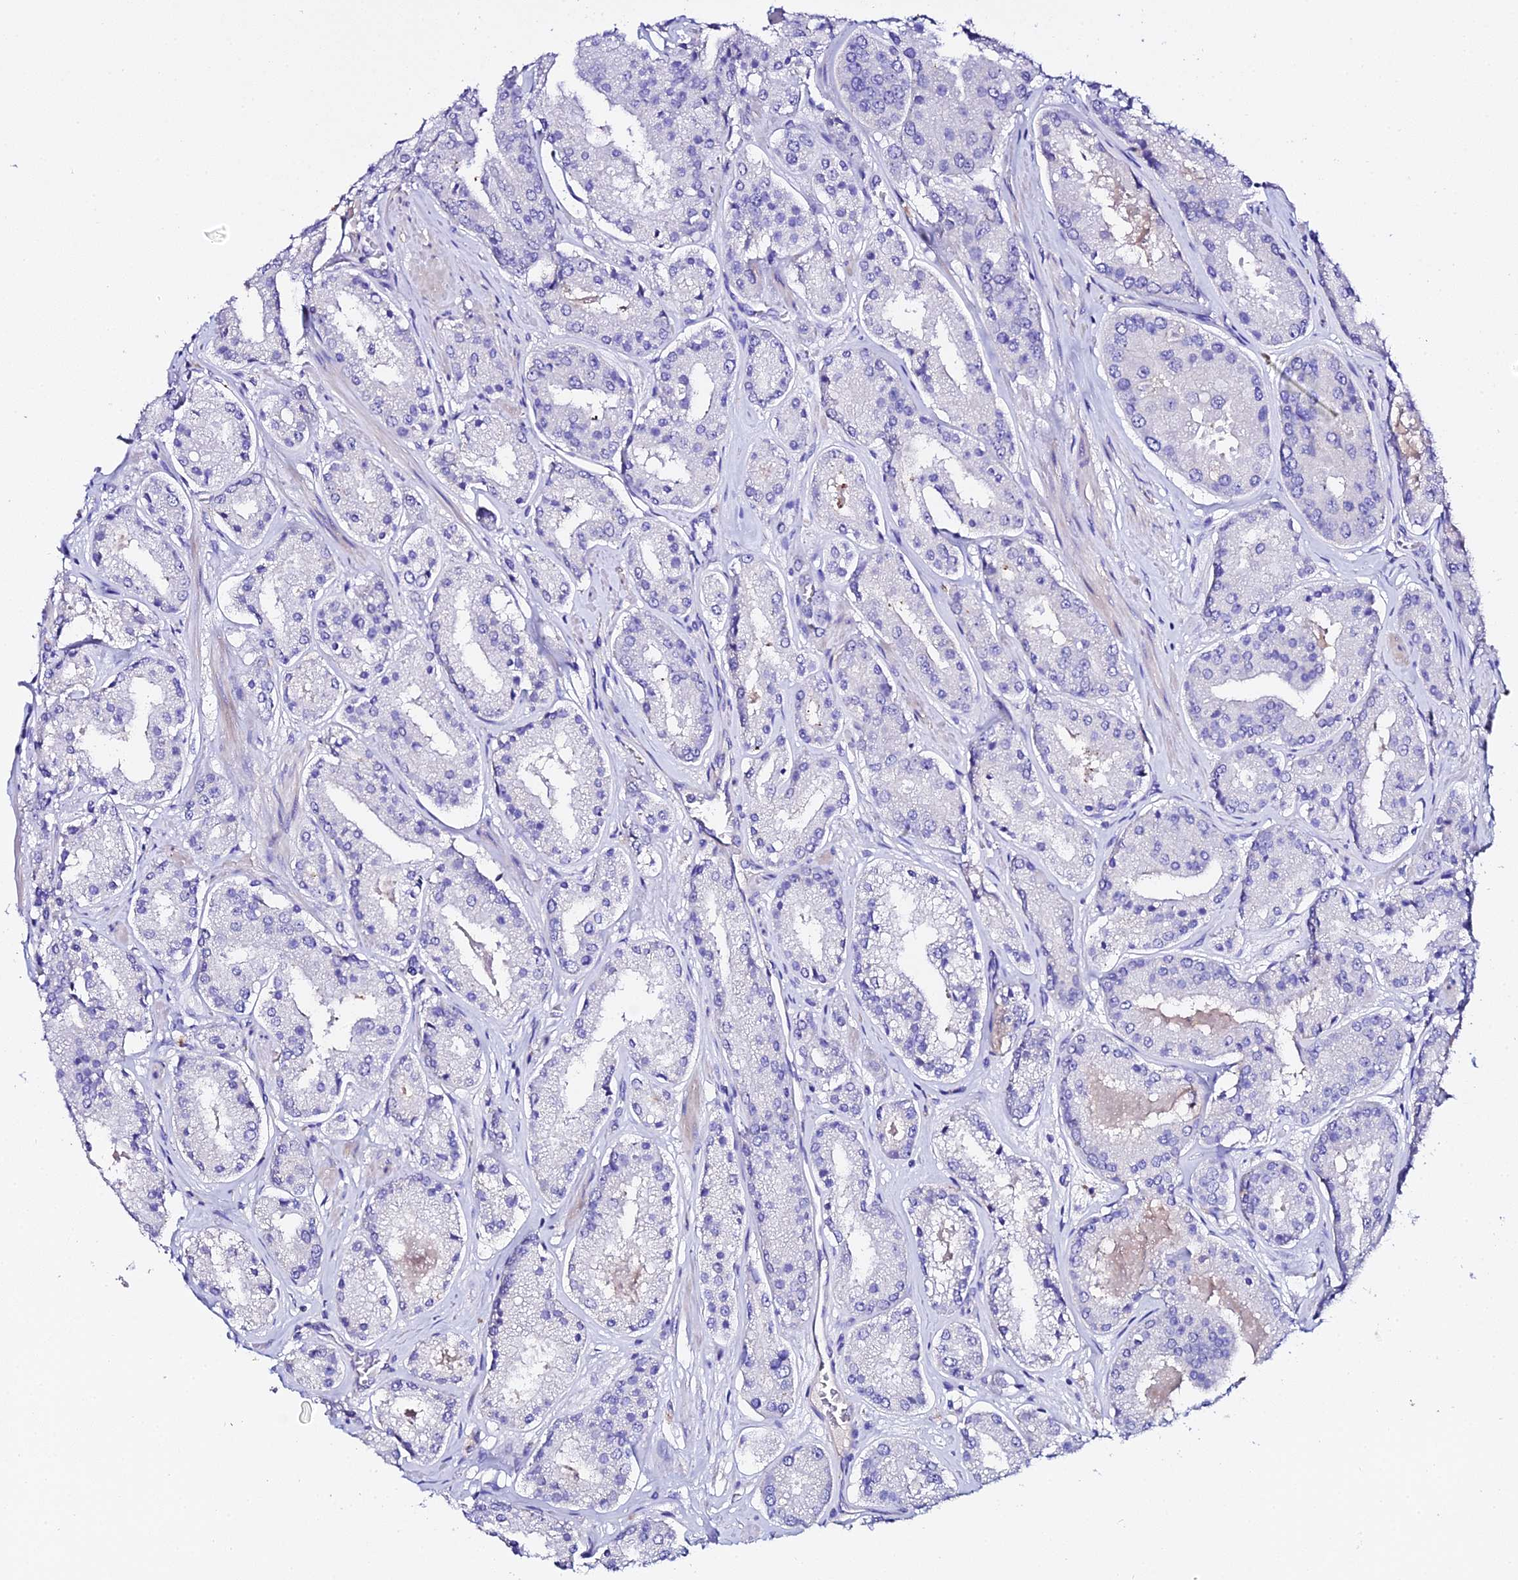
{"staining": {"intensity": "negative", "quantity": "none", "location": "none"}, "tissue": "prostate cancer", "cell_type": "Tumor cells", "image_type": "cancer", "snomed": [{"axis": "morphology", "description": "Adenocarcinoma, High grade"}, {"axis": "topography", "description": "Prostate"}], "caption": "The image demonstrates no staining of tumor cells in prostate cancer. The staining is performed using DAB (3,3'-diaminobenzidine) brown chromogen with nuclei counter-stained in using hematoxylin.", "gene": "TMEM117", "patient": {"sex": "male", "age": 63}}